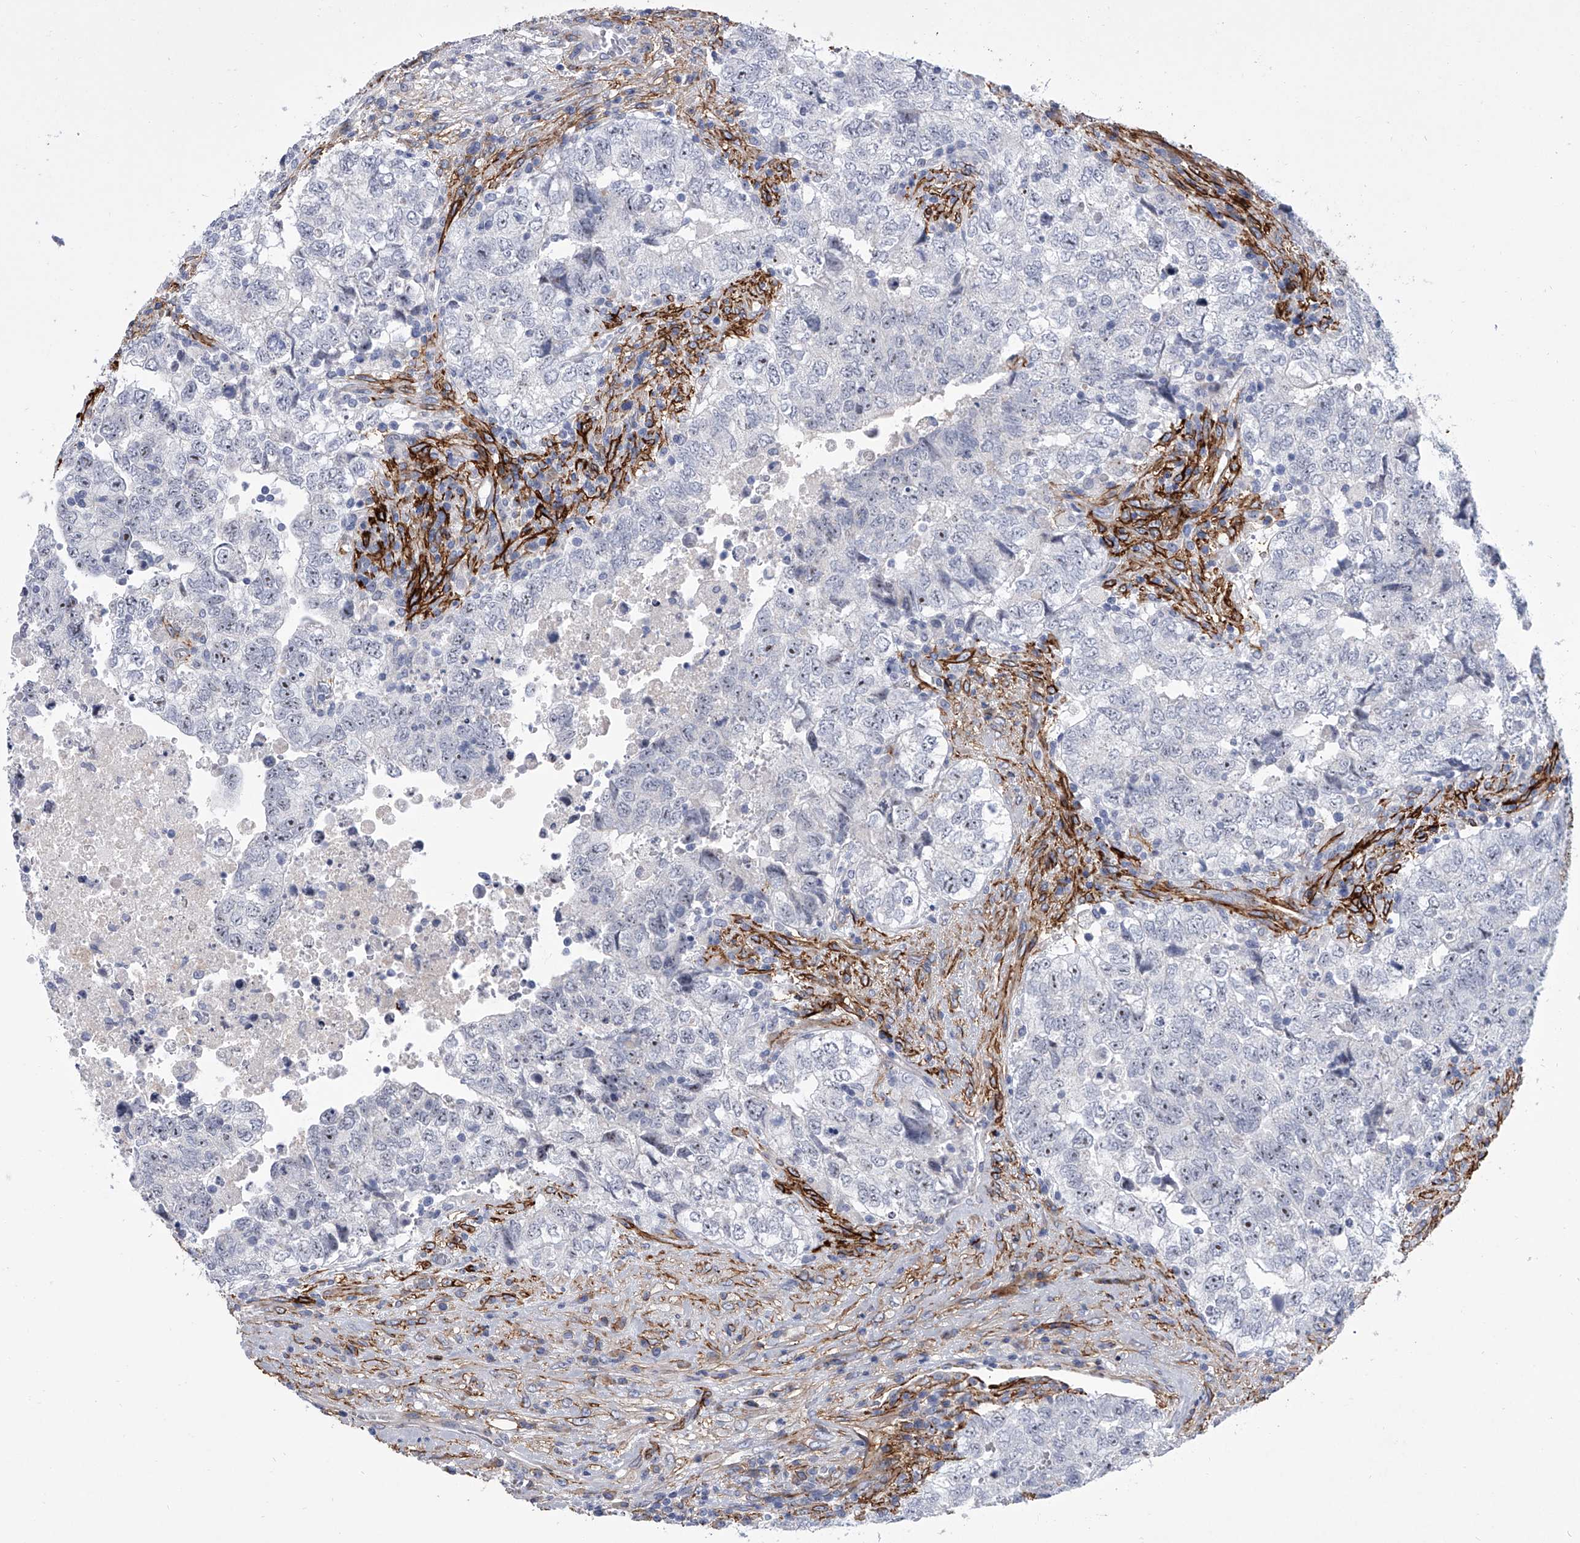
{"staining": {"intensity": "negative", "quantity": "none", "location": "none"}, "tissue": "testis cancer", "cell_type": "Tumor cells", "image_type": "cancer", "snomed": [{"axis": "morphology", "description": "Carcinoma, Embryonal, NOS"}, {"axis": "topography", "description": "Testis"}], "caption": "Tumor cells are negative for protein expression in human testis cancer.", "gene": "ALG14", "patient": {"sex": "male", "age": 37}}